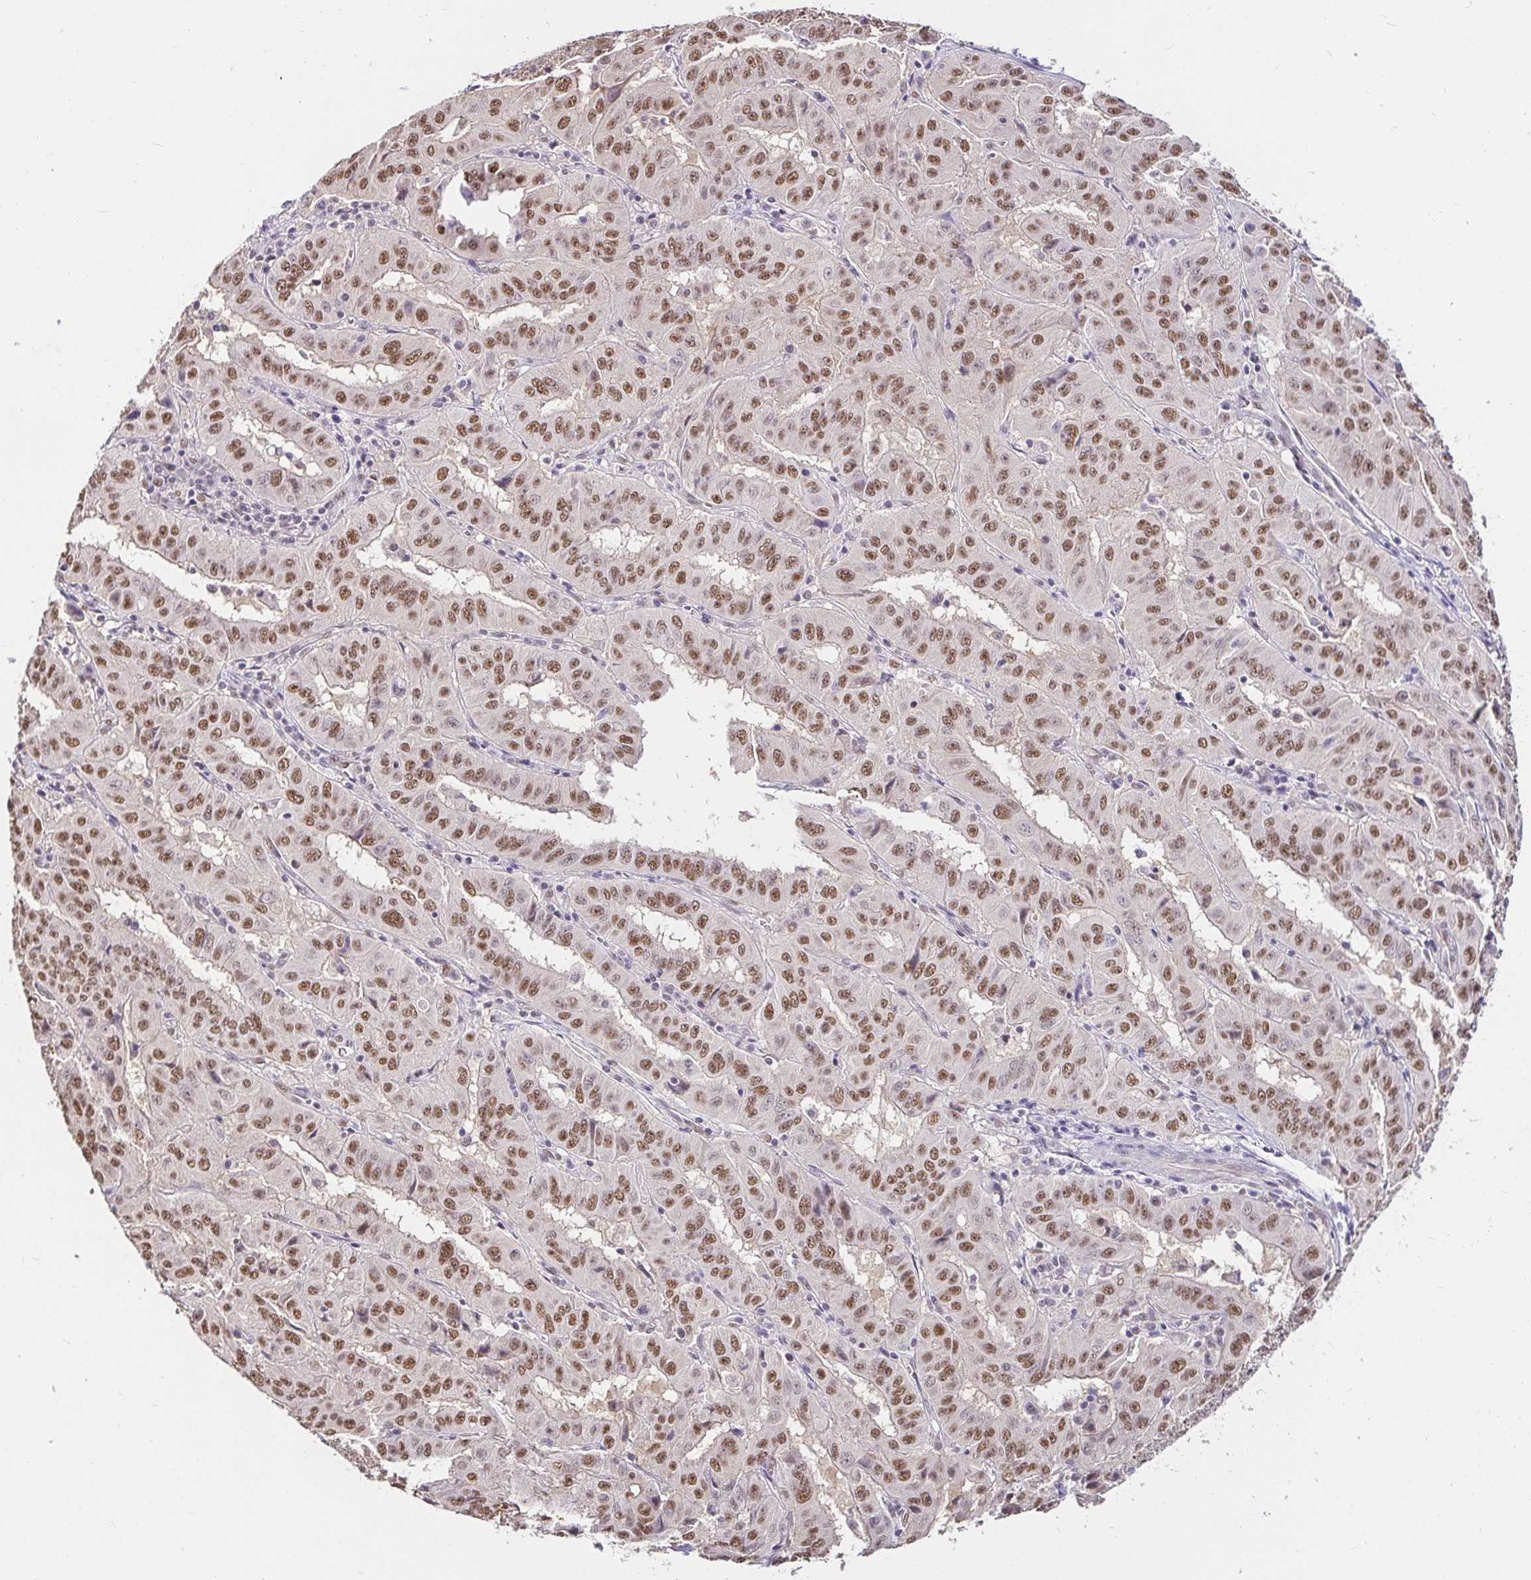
{"staining": {"intensity": "moderate", "quantity": ">75%", "location": "nuclear"}, "tissue": "pancreatic cancer", "cell_type": "Tumor cells", "image_type": "cancer", "snomed": [{"axis": "morphology", "description": "Adenocarcinoma, NOS"}, {"axis": "topography", "description": "Pancreas"}], "caption": "Pancreatic cancer stained for a protein demonstrates moderate nuclear positivity in tumor cells. (DAB IHC, brown staining for protein, blue staining for nuclei).", "gene": "RIMS4", "patient": {"sex": "male", "age": 63}}